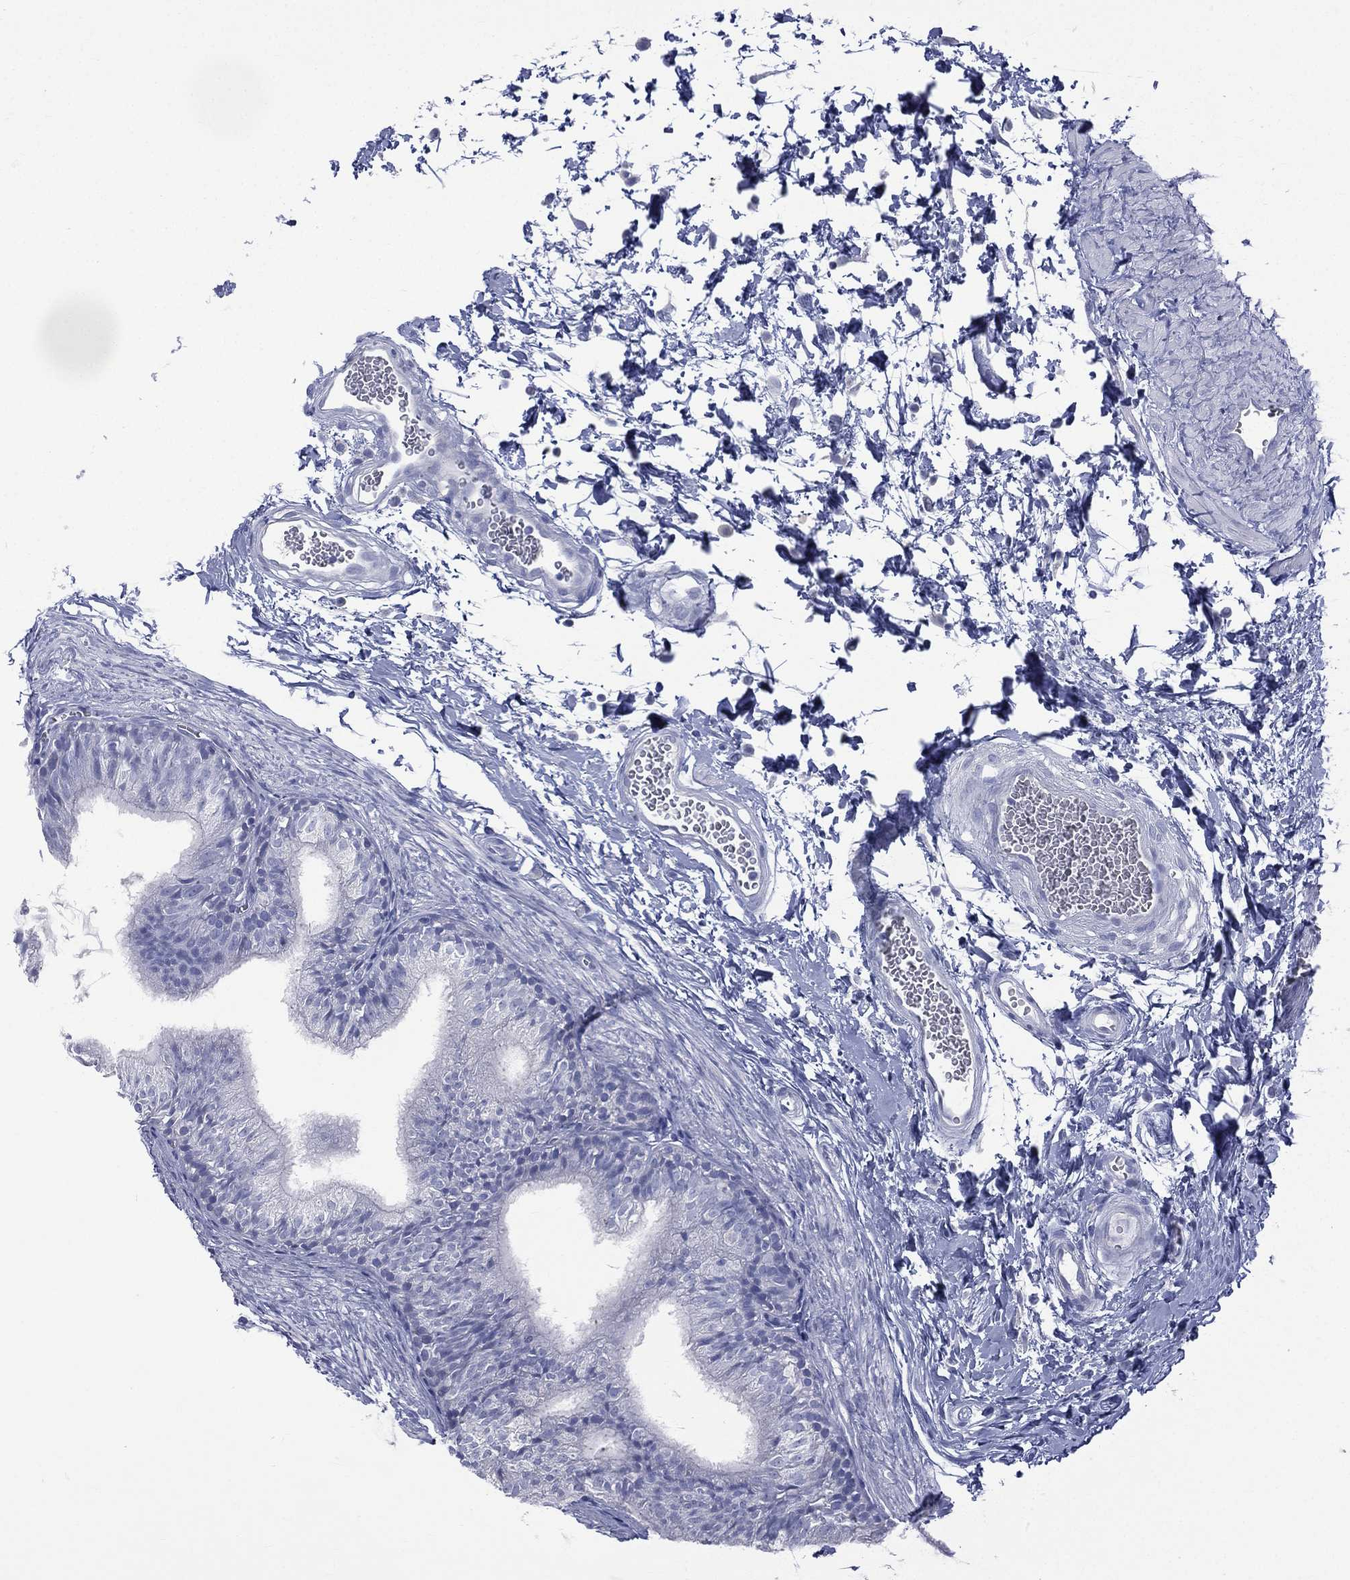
{"staining": {"intensity": "negative", "quantity": "none", "location": "none"}, "tissue": "epididymis", "cell_type": "Glandular cells", "image_type": "normal", "snomed": [{"axis": "morphology", "description": "Normal tissue, NOS"}, {"axis": "topography", "description": "Epididymis"}], "caption": "DAB immunohistochemical staining of unremarkable epididymis exhibits no significant positivity in glandular cells. The staining was performed using DAB (3,3'-diaminobenzidine) to visualize the protein expression in brown, while the nuclei were stained in blue with hematoxylin (Magnification: 20x).", "gene": "CES2", "patient": {"sex": "male", "age": 22}}